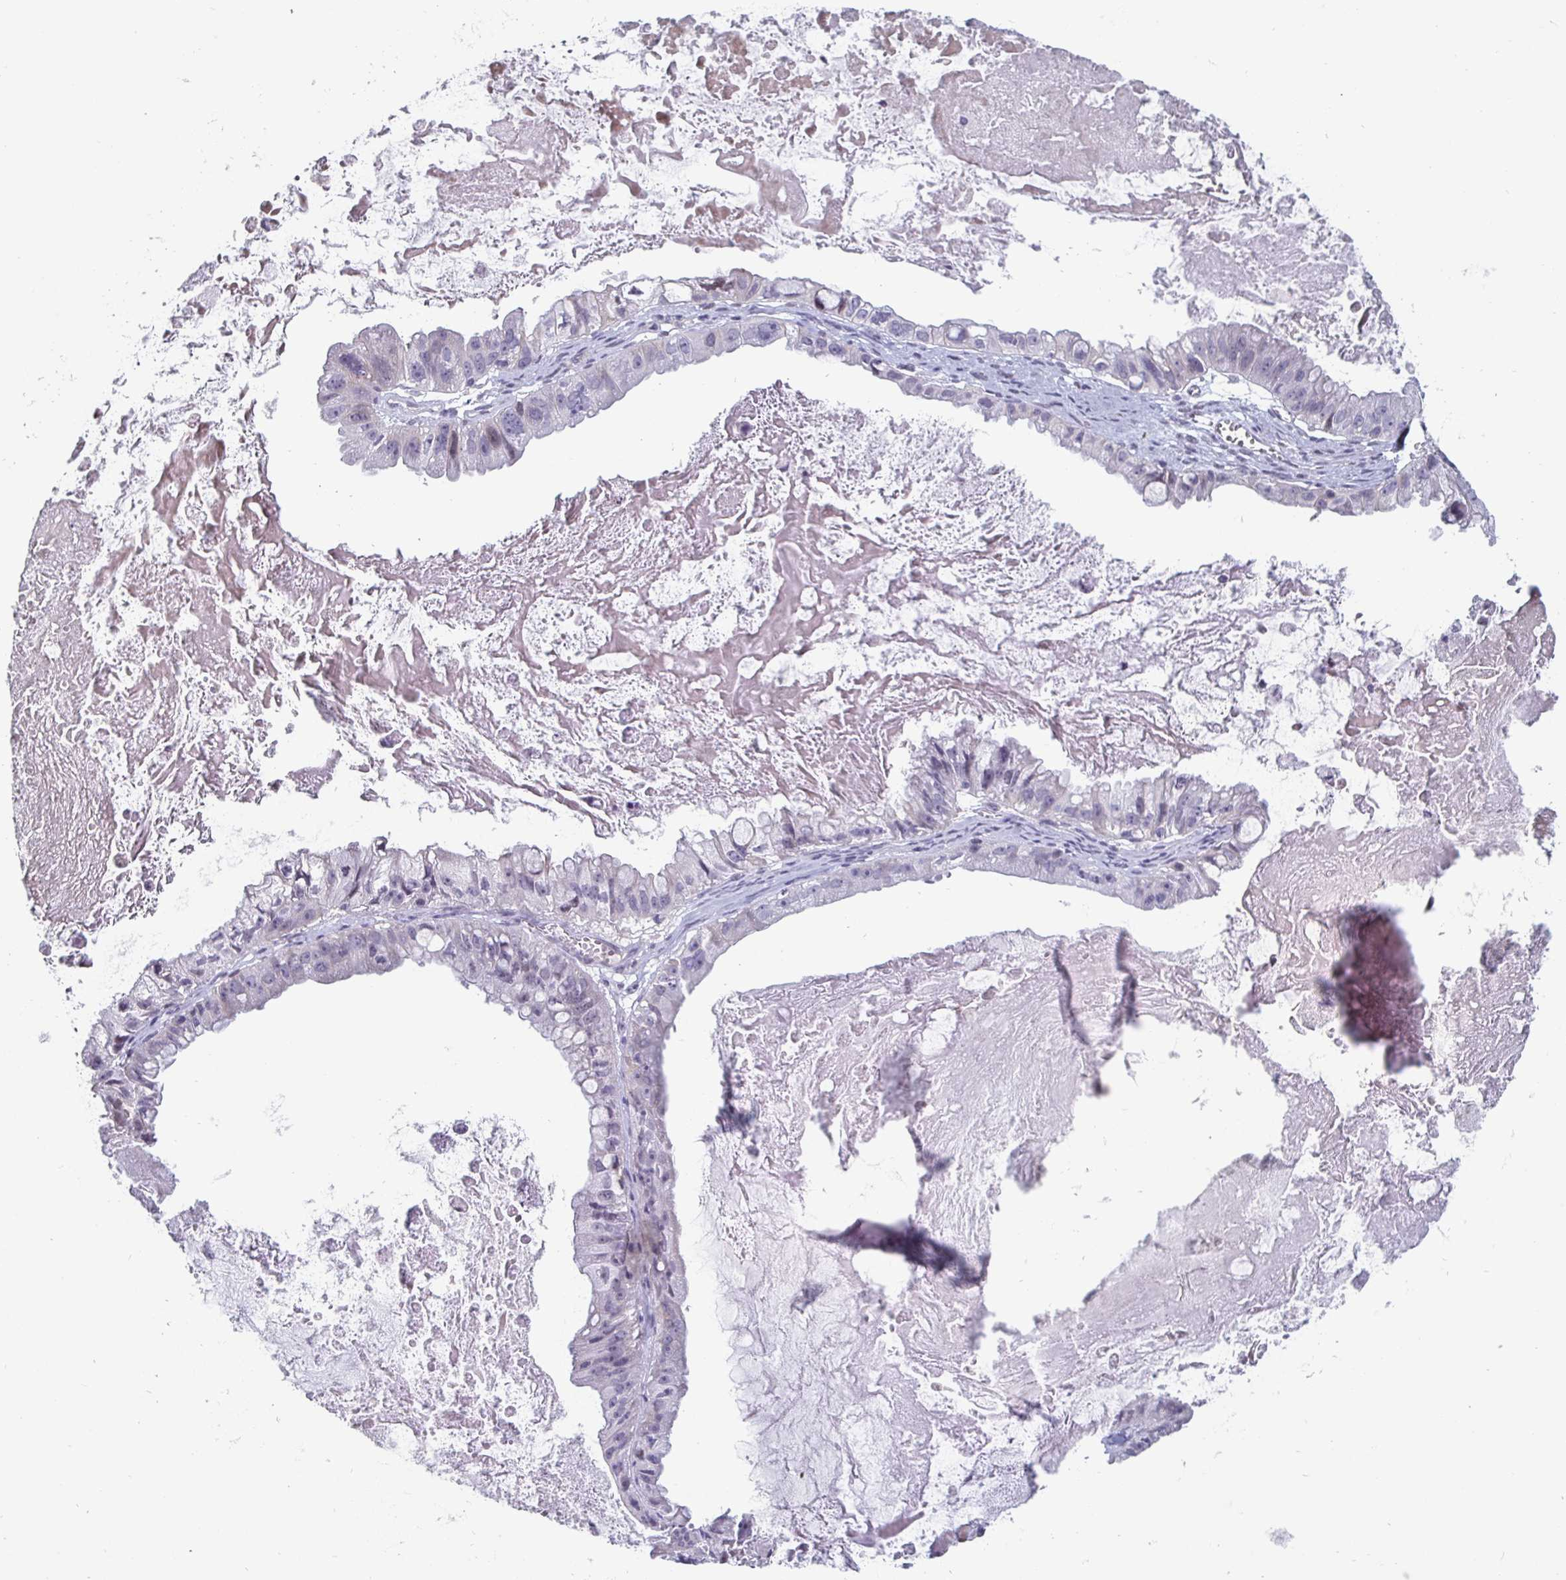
{"staining": {"intensity": "negative", "quantity": "none", "location": "none"}, "tissue": "ovarian cancer", "cell_type": "Tumor cells", "image_type": "cancer", "snomed": [{"axis": "morphology", "description": "Cystadenocarcinoma, mucinous, NOS"}, {"axis": "topography", "description": "Ovary"}], "caption": "High magnification brightfield microscopy of ovarian cancer (mucinous cystadenocarcinoma) stained with DAB (3,3'-diaminobenzidine) (brown) and counterstained with hematoxylin (blue): tumor cells show no significant positivity.", "gene": "OOSP2", "patient": {"sex": "female", "age": 61}}